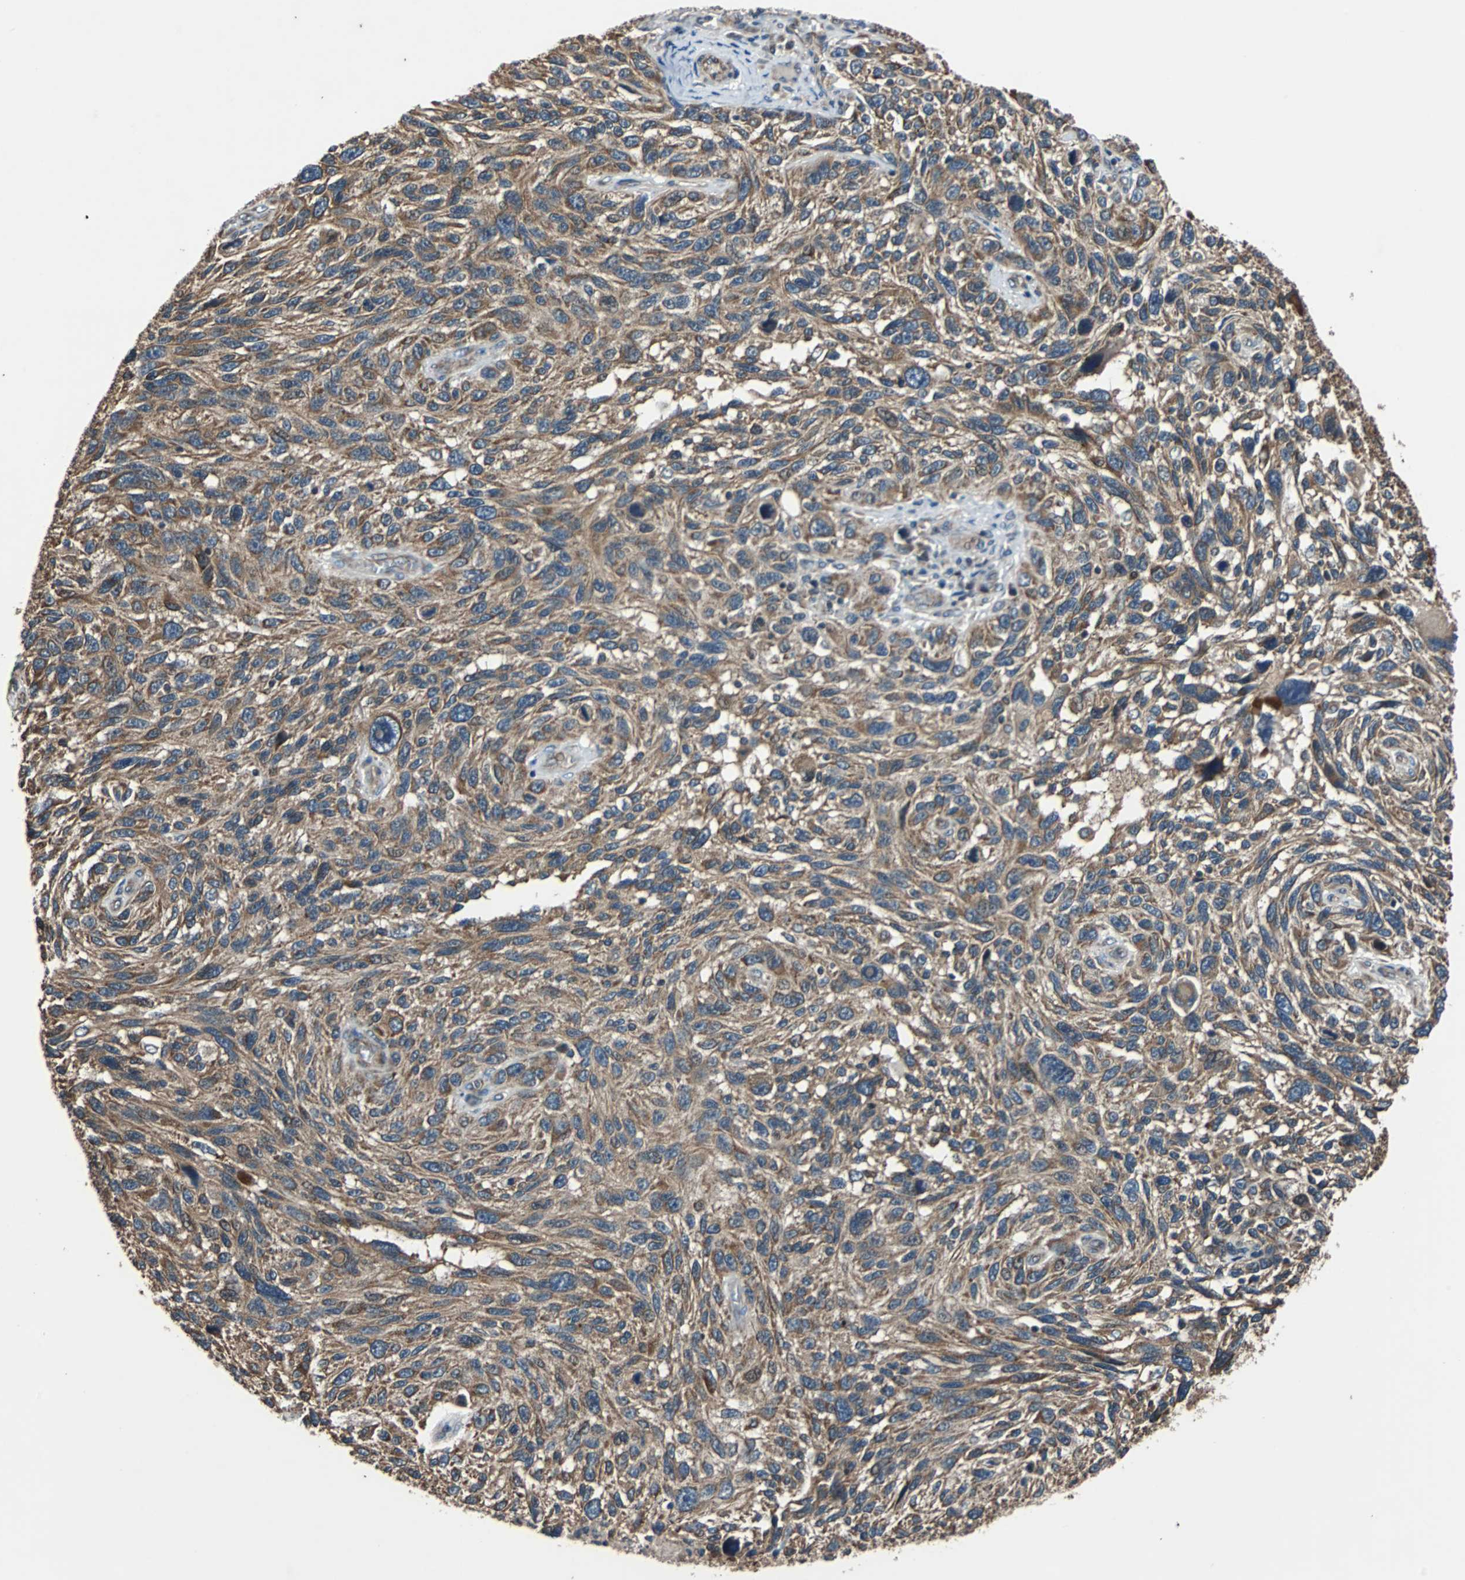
{"staining": {"intensity": "moderate", "quantity": ">75%", "location": "cytoplasmic/membranous"}, "tissue": "melanoma", "cell_type": "Tumor cells", "image_type": "cancer", "snomed": [{"axis": "morphology", "description": "Malignant melanoma, NOS"}, {"axis": "topography", "description": "Skin"}], "caption": "An immunohistochemistry (IHC) micrograph of tumor tissue is shown. Protein staining in brown shows moderate cytoplasmic/membranous positivity in malignant melanoma within tumor cells. Nuclei are stained in blue.", "gene": "ACTR3", "patient": {"sex": "male", "age": 53}}